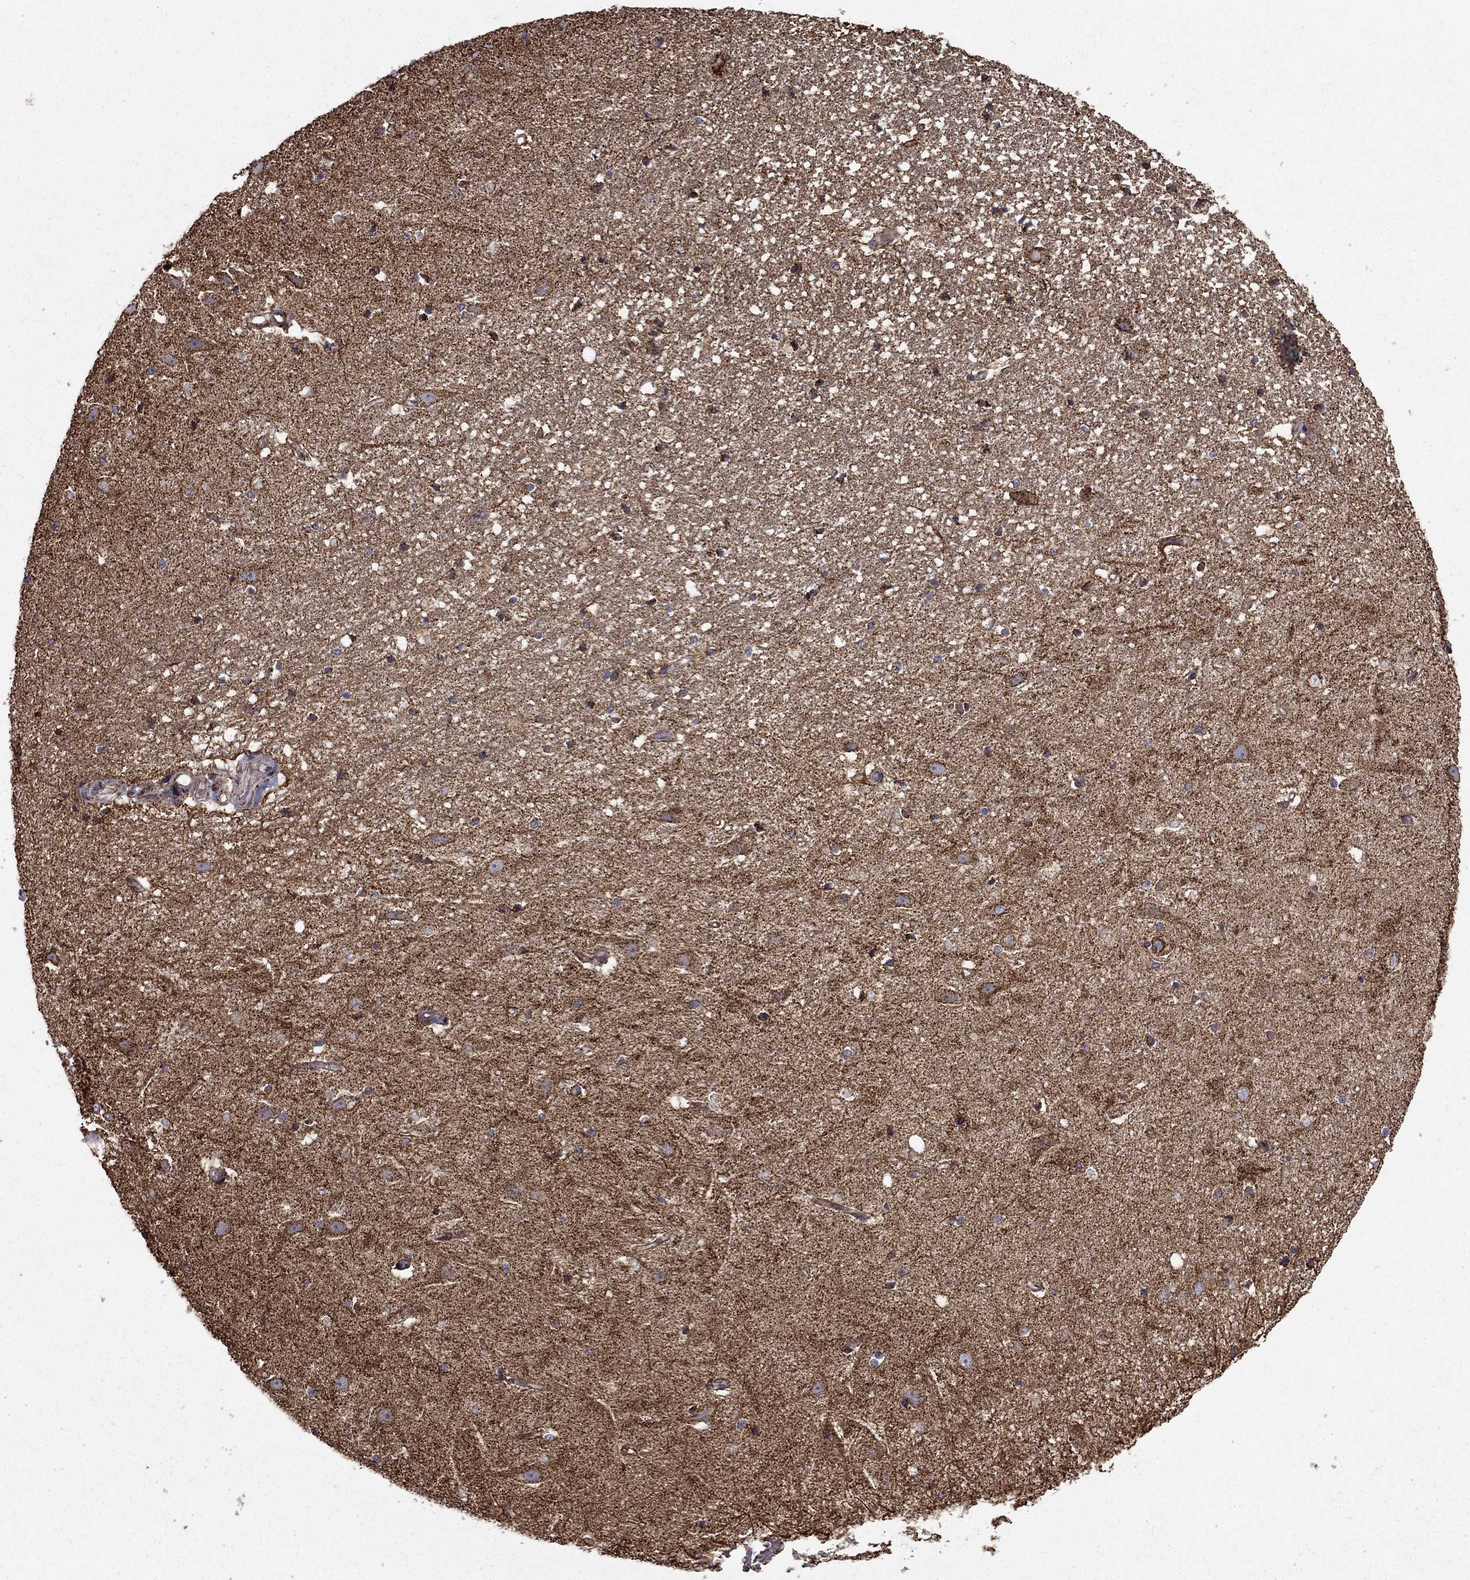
{"staining": {"intensity": "moderate", "quantity": "25%-75%", "location": "cytoplasmic/membranous"}, "tissue": "hippocampus", "cell_type": "Glial cells", "image_type": "normal", "snomed": [{"axis": "morphology", "description": "Normal tissue, NOS"}, {"axis": "topography", "description": "Hippocampus"}], "caption": "The histopathology image demonstrates immunohistochemical staining of unremarkable hippocampus. There is moderate cytoplasmic/membranous positivity is present in about 25%-75% of glial cells. The staining is performed using DAB brown chromogen to label protein expression. The nuclei are counter-stained blue using hematoxylin.", "gene": "NDUFS8", "patient": {"sex": "male", "age": 49}}